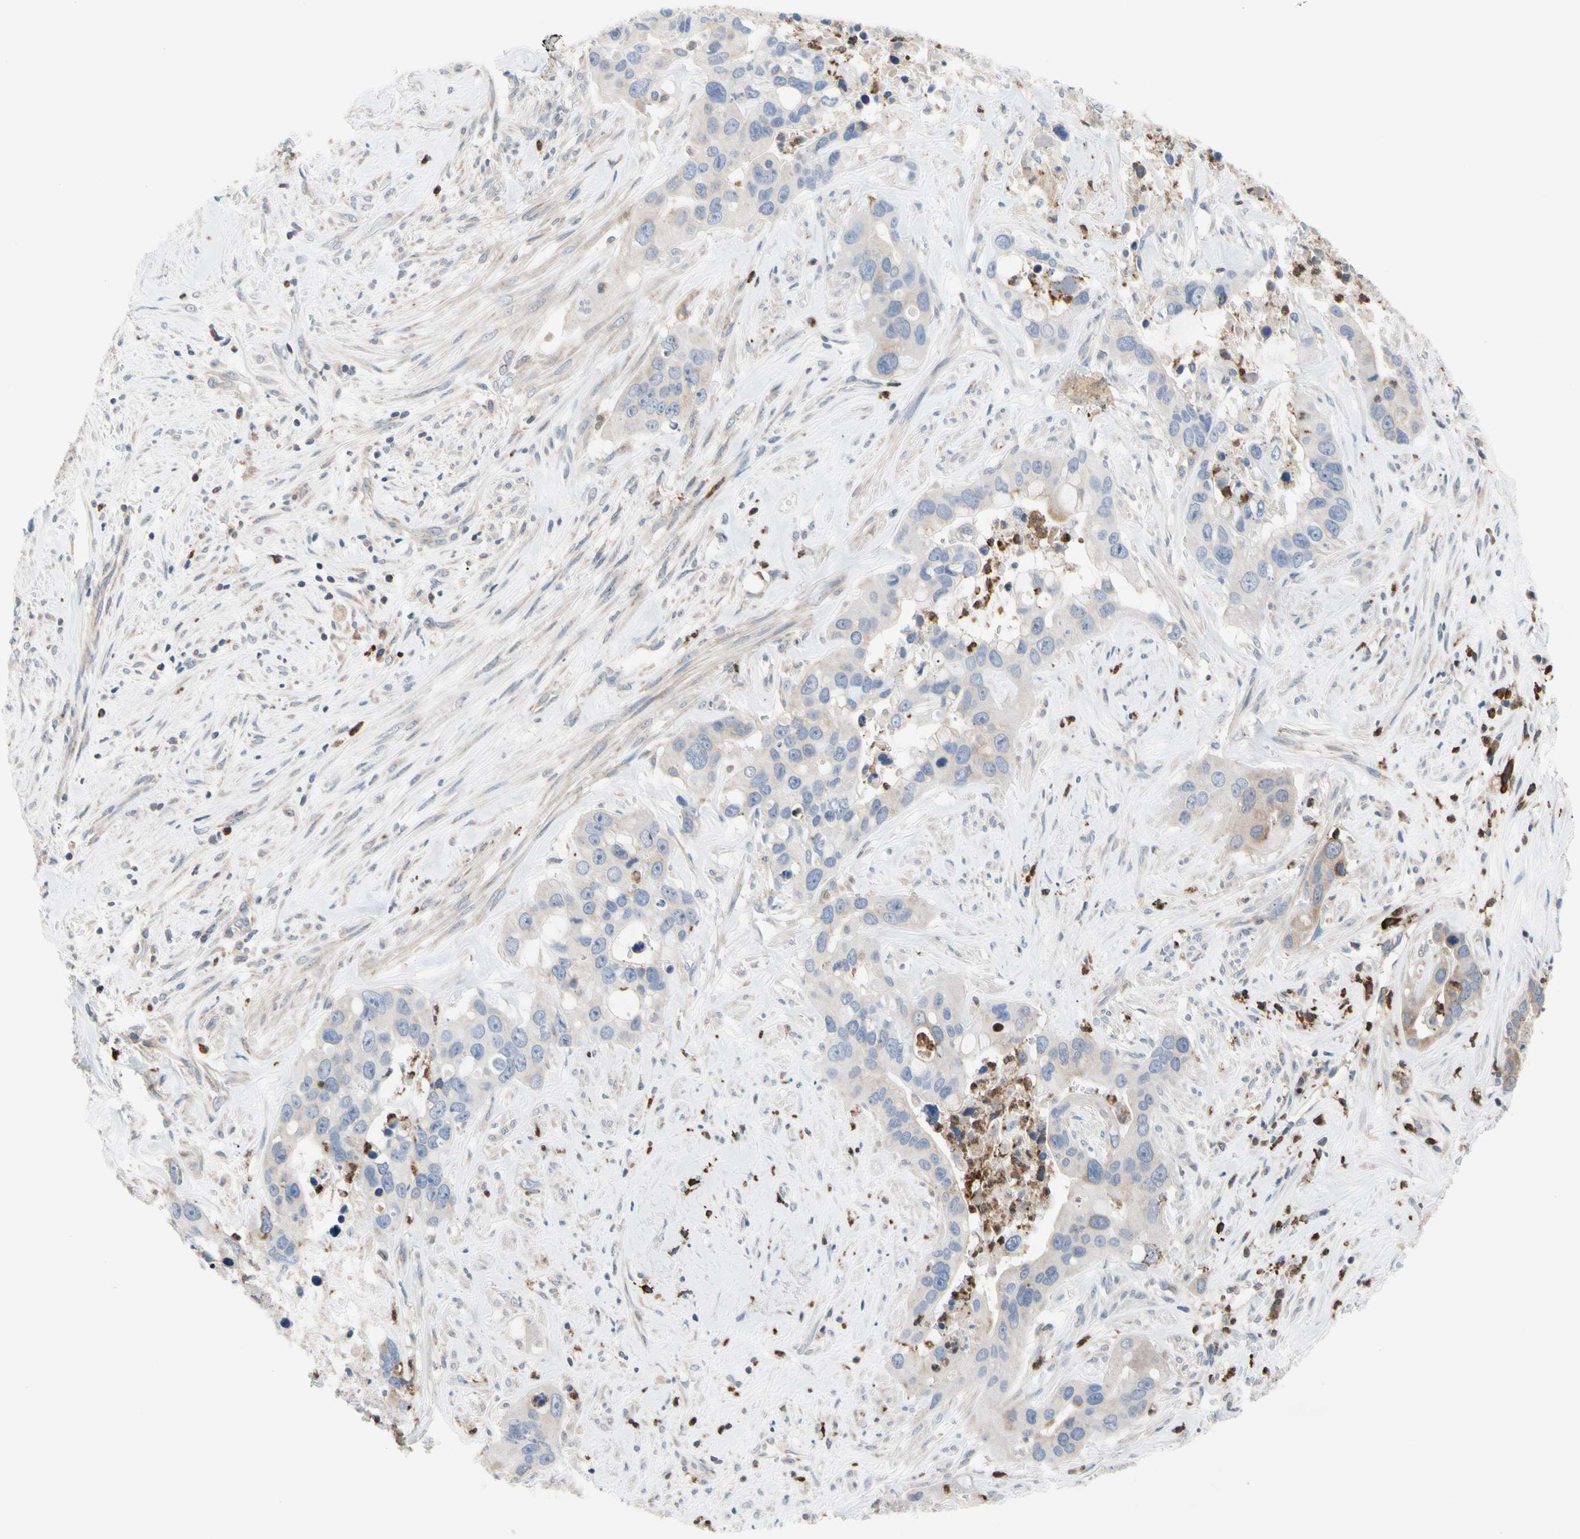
{"staining": {"intensity": "weak", "quantity": "25%-75%", "location": "cytoplasmic/membranous"}, "tissue": "liver cancer", "cell_type": "Tumor cells", "image_type": "cancer", "snomed": [{"axis": "morphology", "description": "Cholangiocarcinoma"}, {"axis": "topography", "description": "Liver"}], "caption": "A brown stain shows weak cytoplasmic/membranous staining of a protein in liver cancer (cholangiocarcinoma) tumor cells. The staining was performed using DAB (3,3'-diaminobenzidine), with brown indicating positive protein expression. Nuclei are stained blue with hematoxylin.", "gene": "MCL1", "patient": {"sex": "female", "age": 65}}